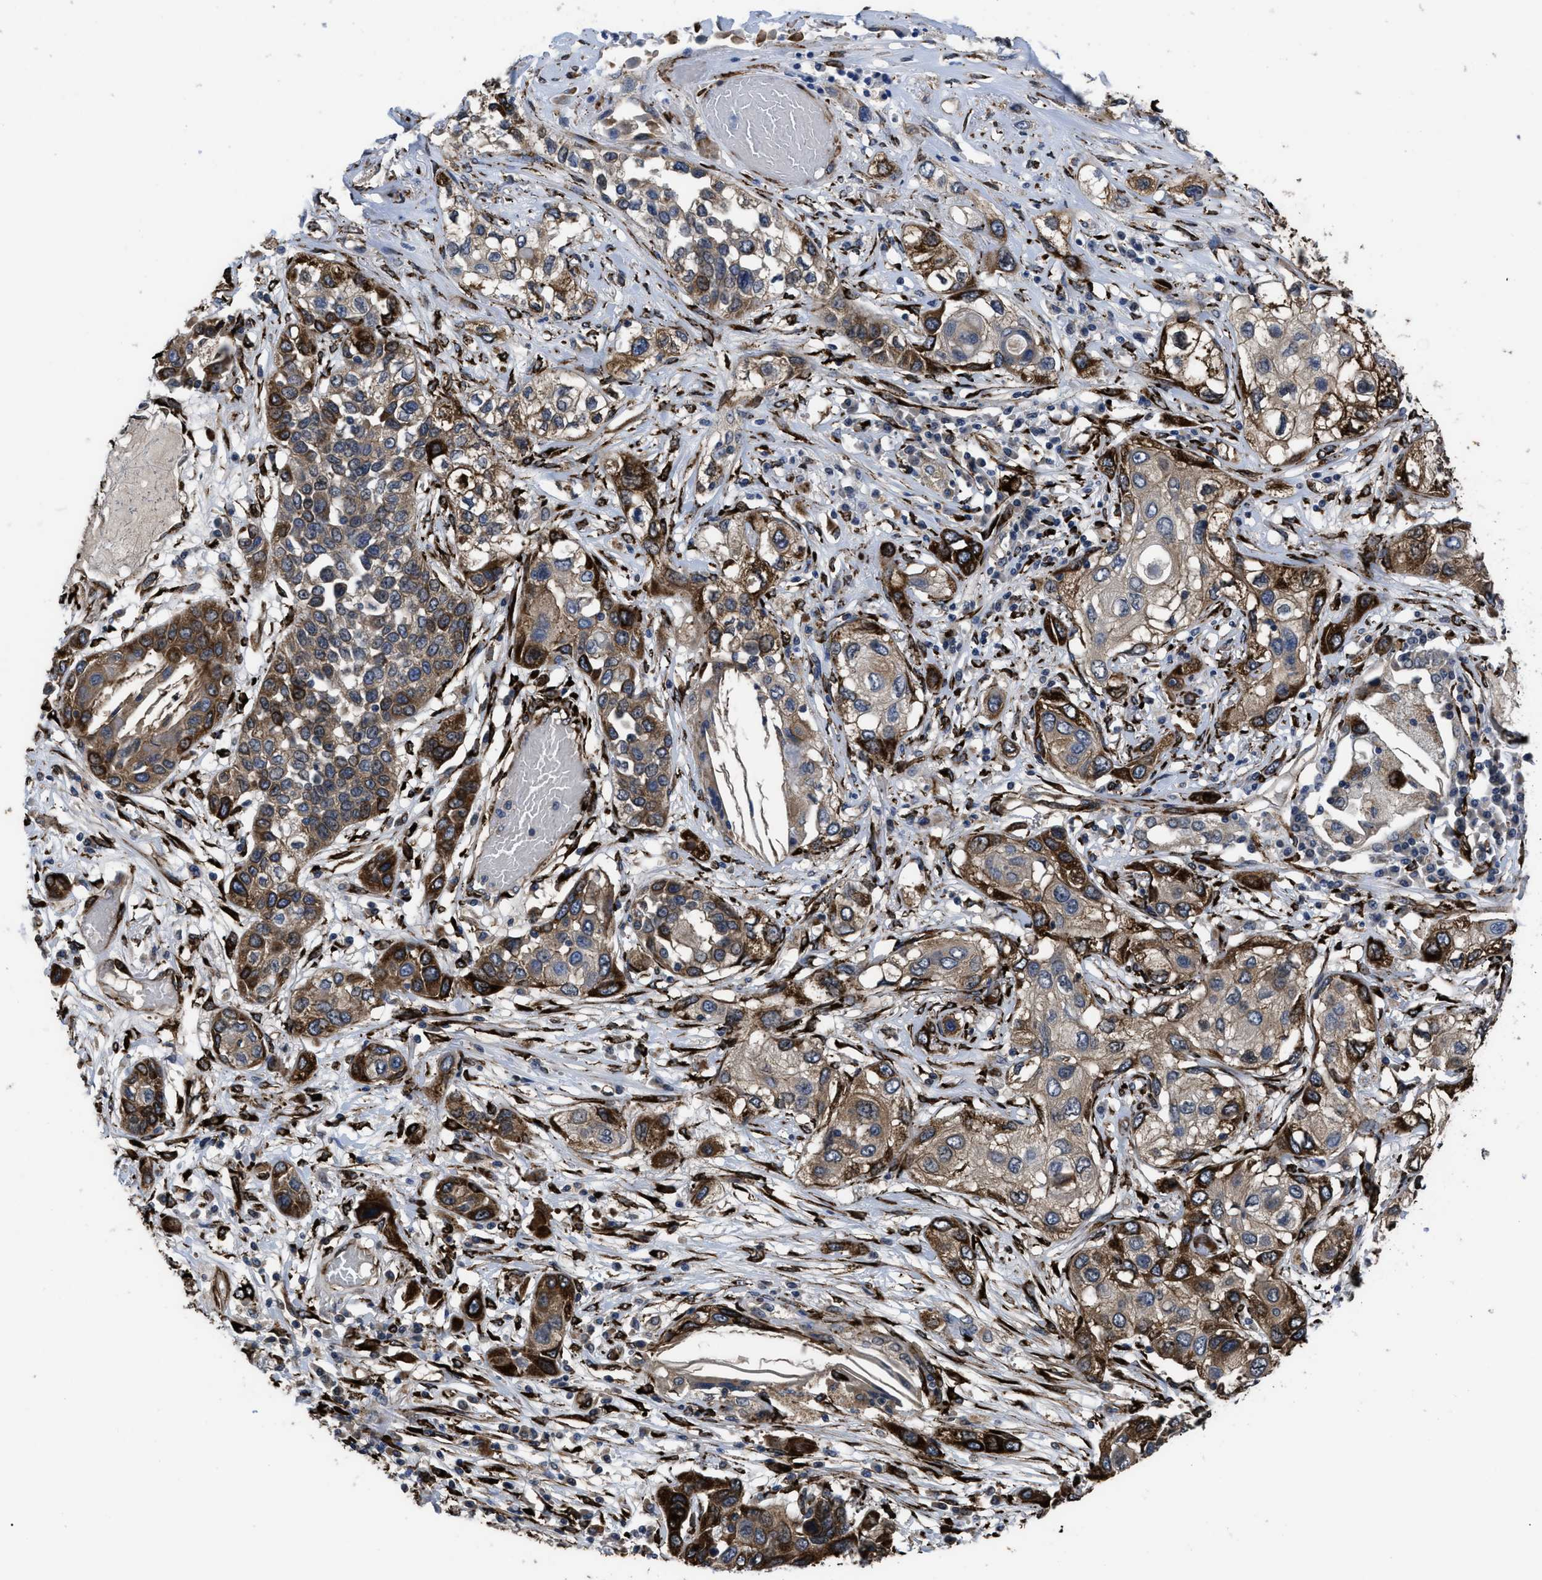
{"staining": {"intensity": "strong", "quantity": ">75%", "location": "cytoplasmic/membranous"}, "tissue": "lung cancer", "cell_type": "Tumor cells", "image_type": "cancer", "snomed": [{"axis": "morphology", "description": "Squamous cell carcinoma, NOS"}, {"axis": "topography", "description": "Lung"}], "caption": "A high-resolution image shows IHC staining of lung squamous cell carcinoma, which reveals strong cytoplasmic/membranous positivity in approximately >75% of tumor cells. (Brightfield microscopy of DAB IHC at high magnification).", "gene": "SQLE", "patient": {"sex": "male", "age": 71}}